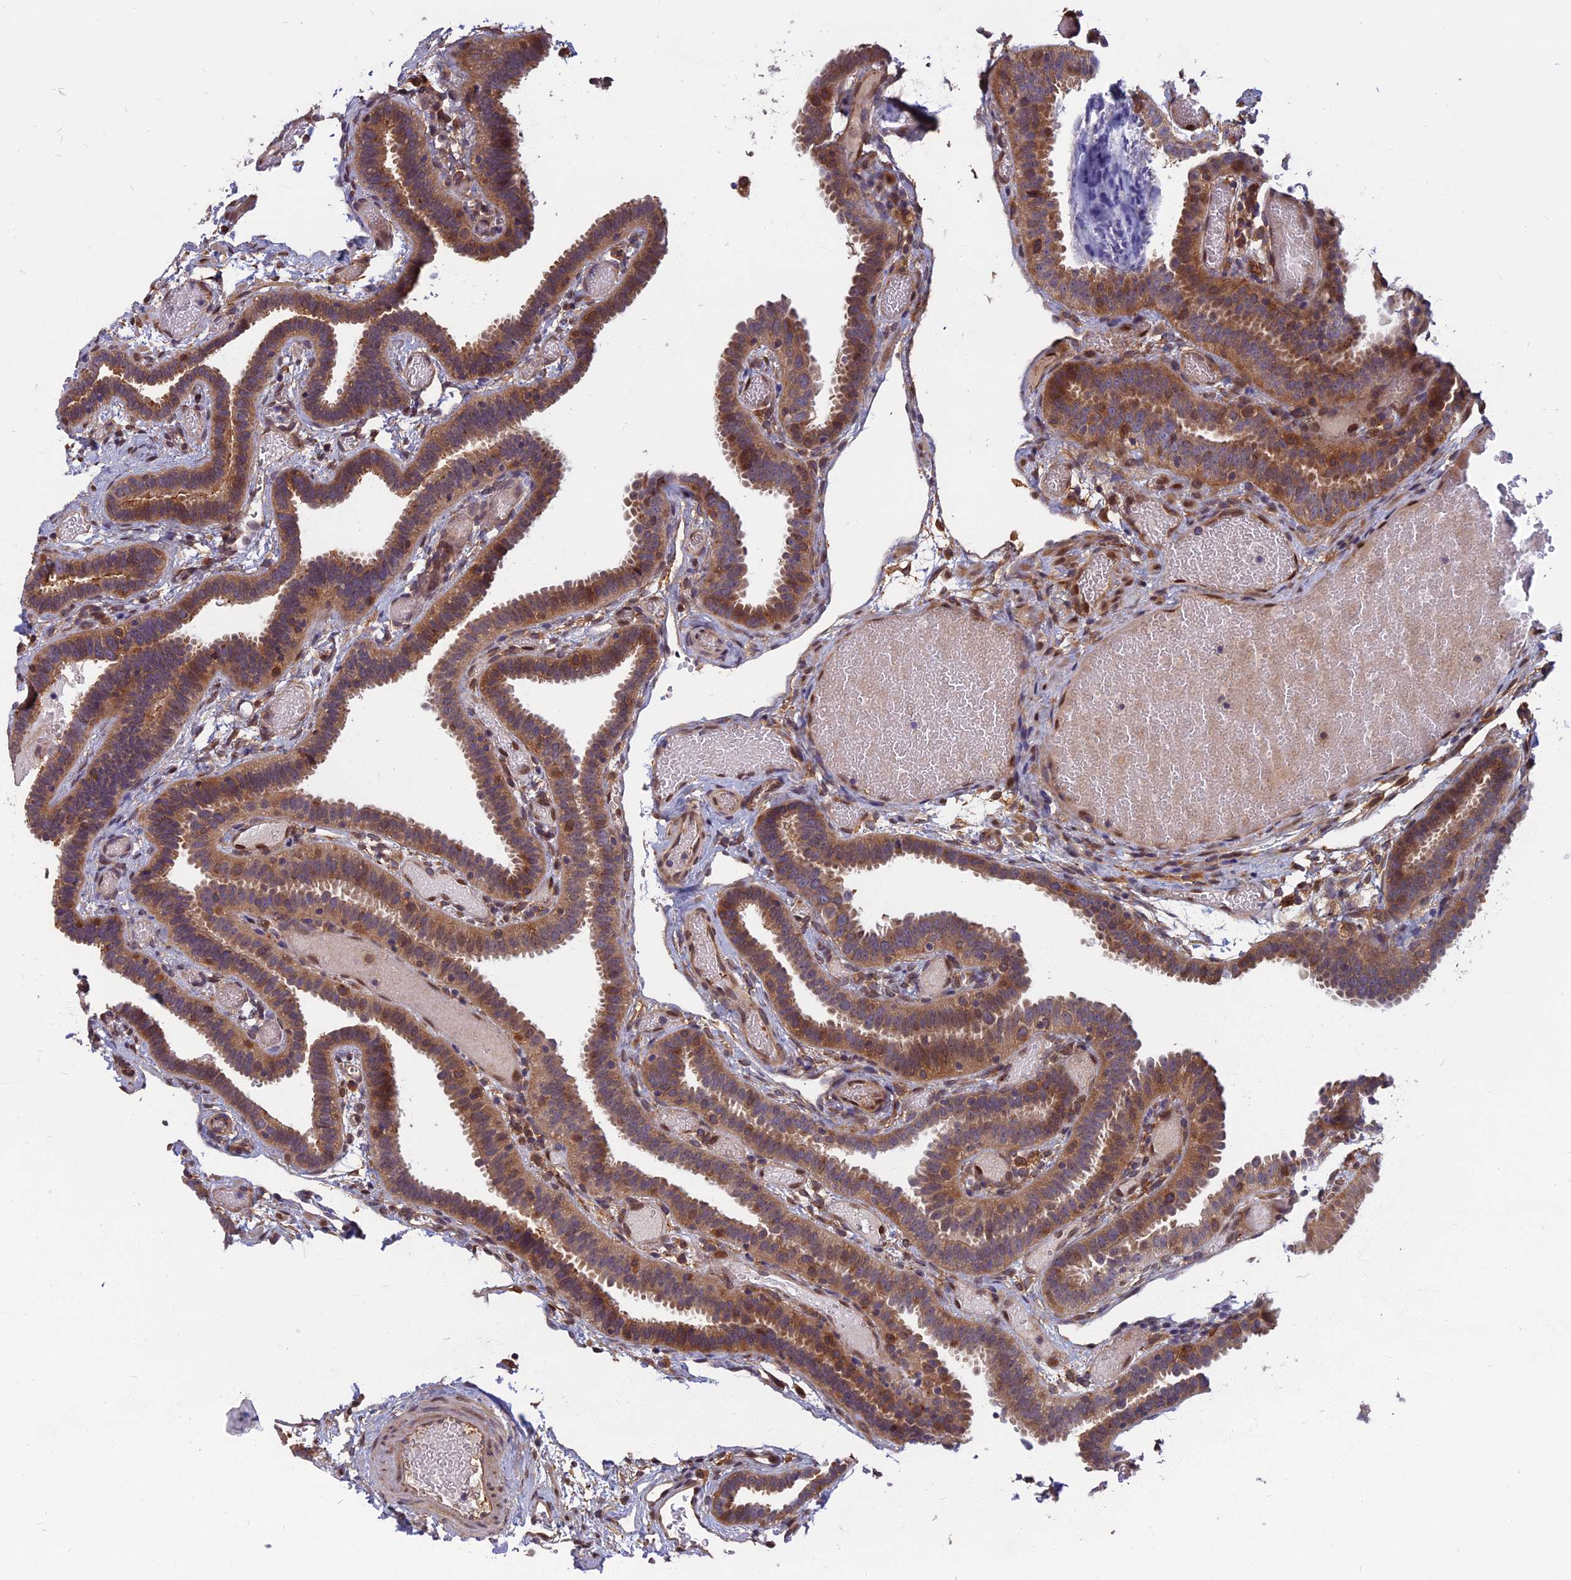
{"staining": {"intensity": "moderate", "quantity": ">75%", "location": "cytoplasmic/membranous"}, "tissue": "fallopian tube", "cell_type": "Glandular cells", "image_type": "normal", "snomed": [{"axis": "morphology", "description": "Normal tissue, NOS"}, {"axis": "topography", "description": "Fallopian tube"}], "caption": "A histopathology image of human fallopian tube stained for a protein displays moderate cytoplasmic/membranous brown staining in glandular cells.", "gene": "SPG11", "patient": {"sex": "female", "age": 37}}